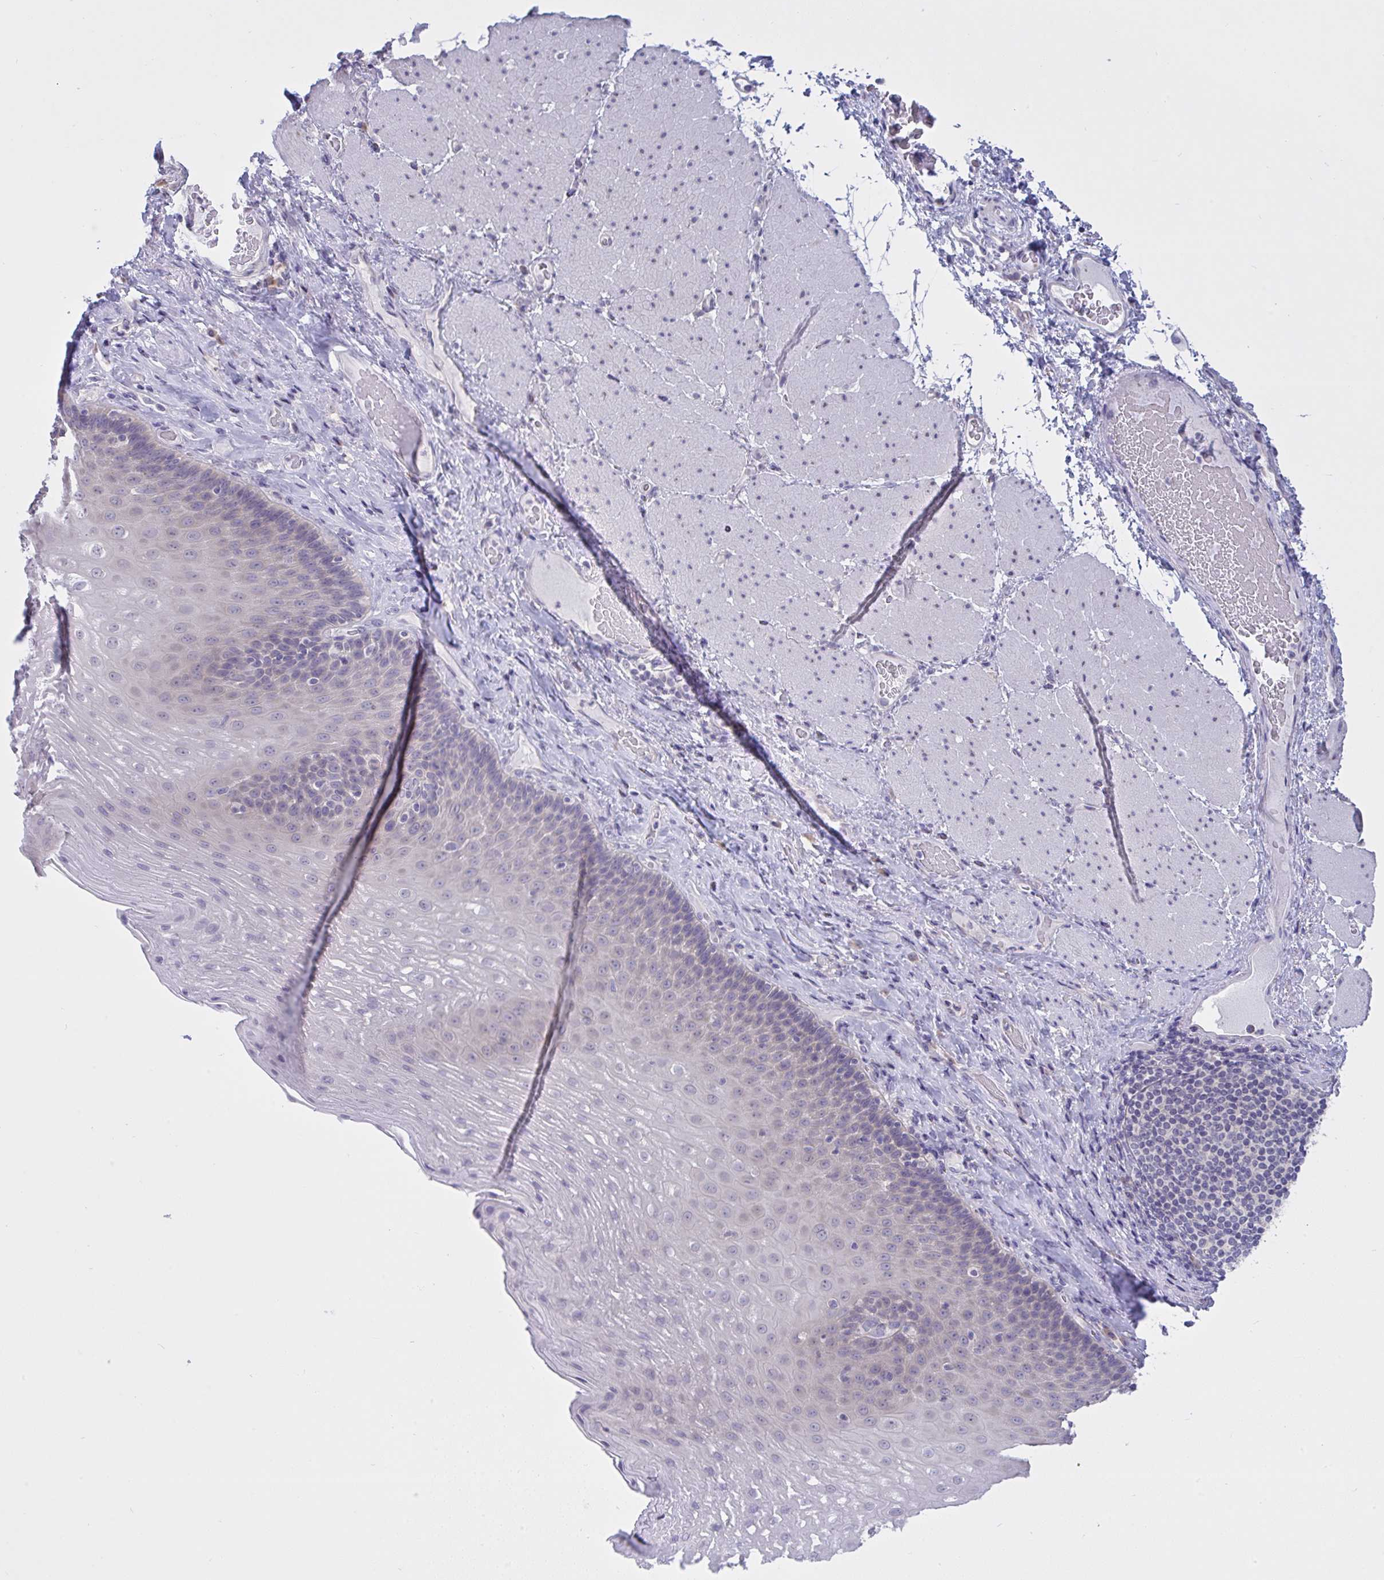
{"staining": {"intensity": "negative", "quantity": "none", "location": "none"}, "tissue": "esophagus", "cell_type": "Squamous epithelial cells", "image_type": "normal", "snomed": [{"axis": "morphology", "description": "Normal tissue, NOS"}, {"axis": "topography", "description": "Esophagus"}], "caption": "DAB immunohistochemical staining of unremarkable human esophagus reveals no significant expression in squamous epithelial cells. (DAB (3,3'-diaminobenzidine) IHC, high magnification).", "gene": "TMEM41A", "patient": {"sex": "male", "age": 62}}